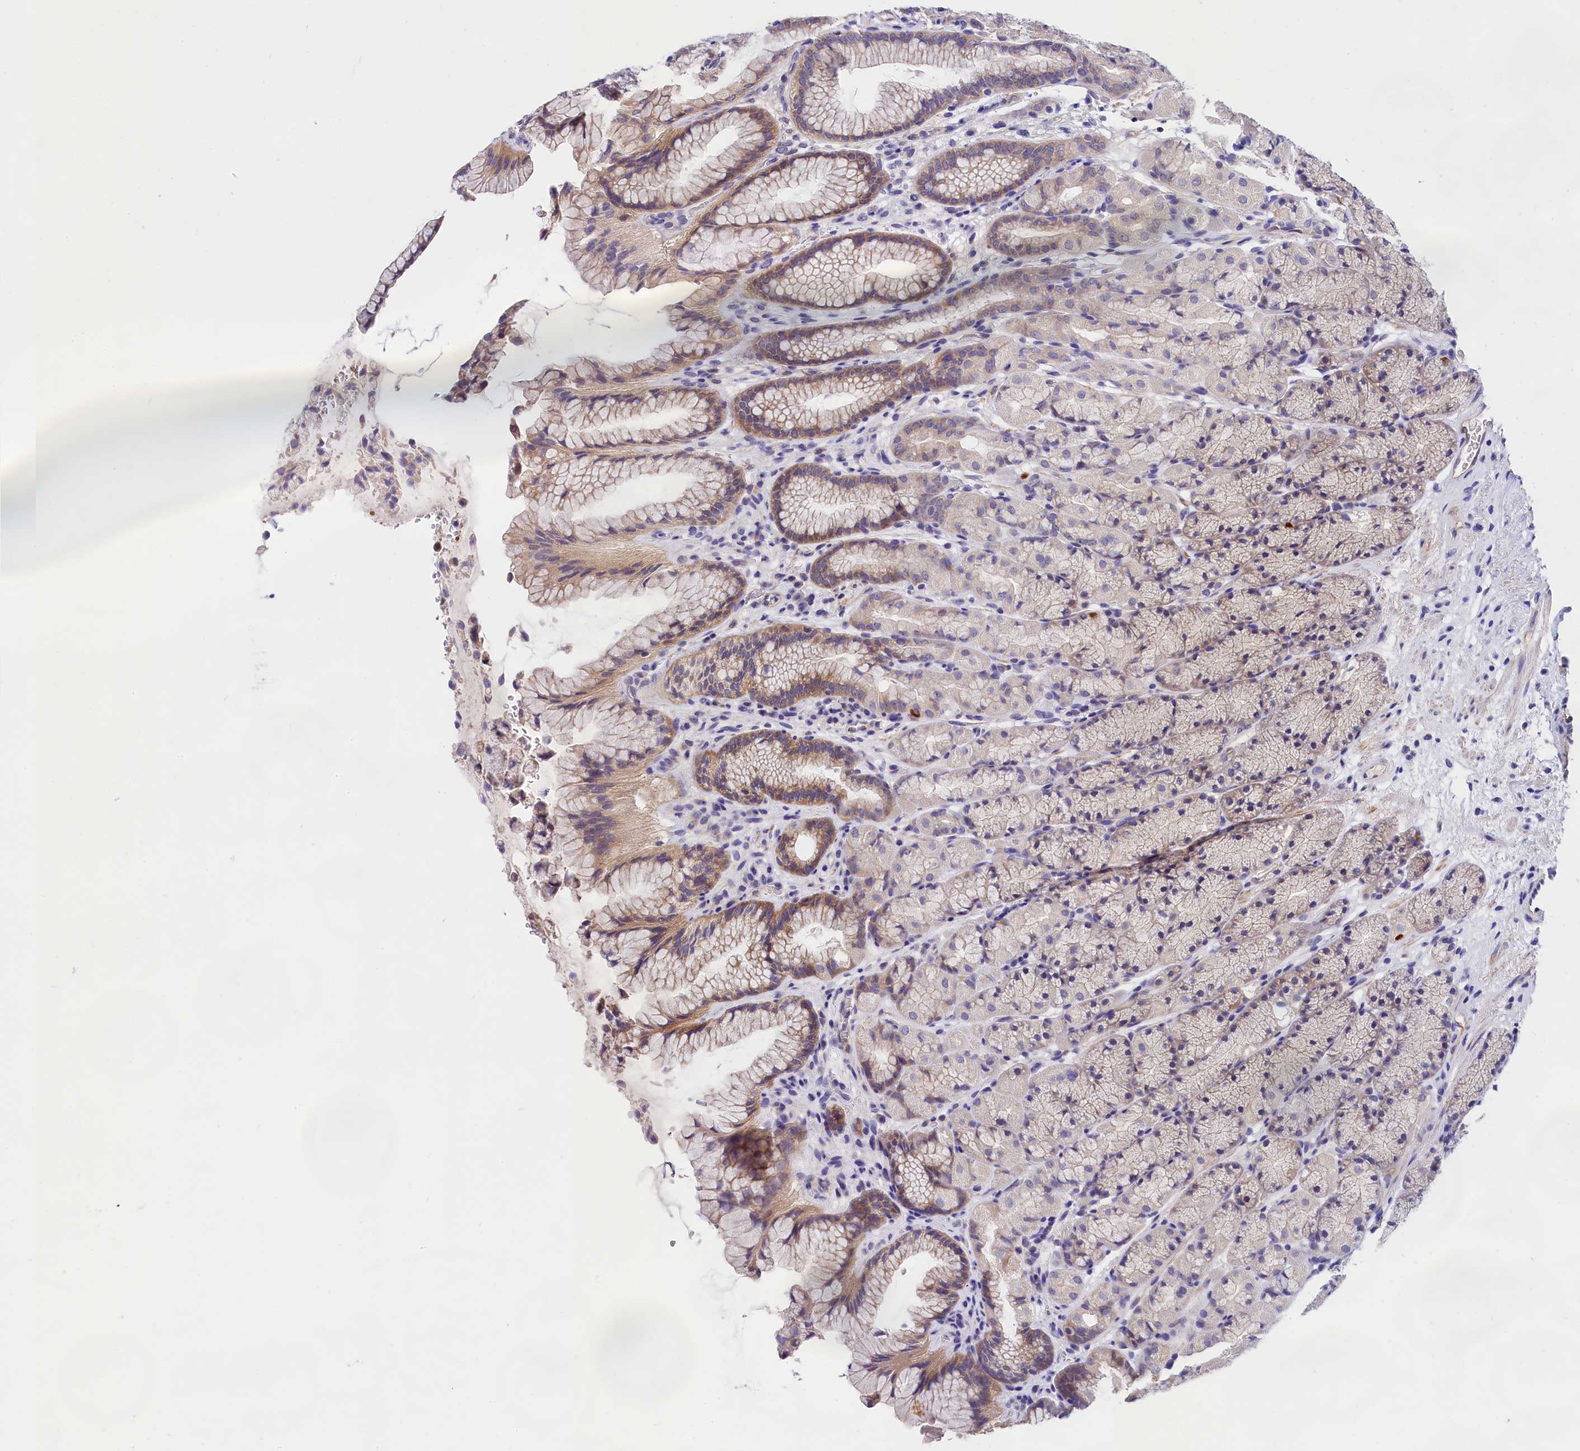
{"staining": {"intensity": "moderate", "quantity": "<25%", "location": "cytoplasmic/membranous"}, "tissue": "stomach", "cell_type": "Glandular cells", "image_type": "normal", "snomed": [{"axis": "morphology", "description": "Normal tissue, NOS"}, {"axis": "topography", "description": "Stomach"}], "caption": "Immunohistochemistry (DAB) staining of normal stomach reveals moderate cytoplasmic/membranous protein staining in about <25% of glandular cells.", "gene": "OAS3", "patient": {"sex": "male", "age": 63}}